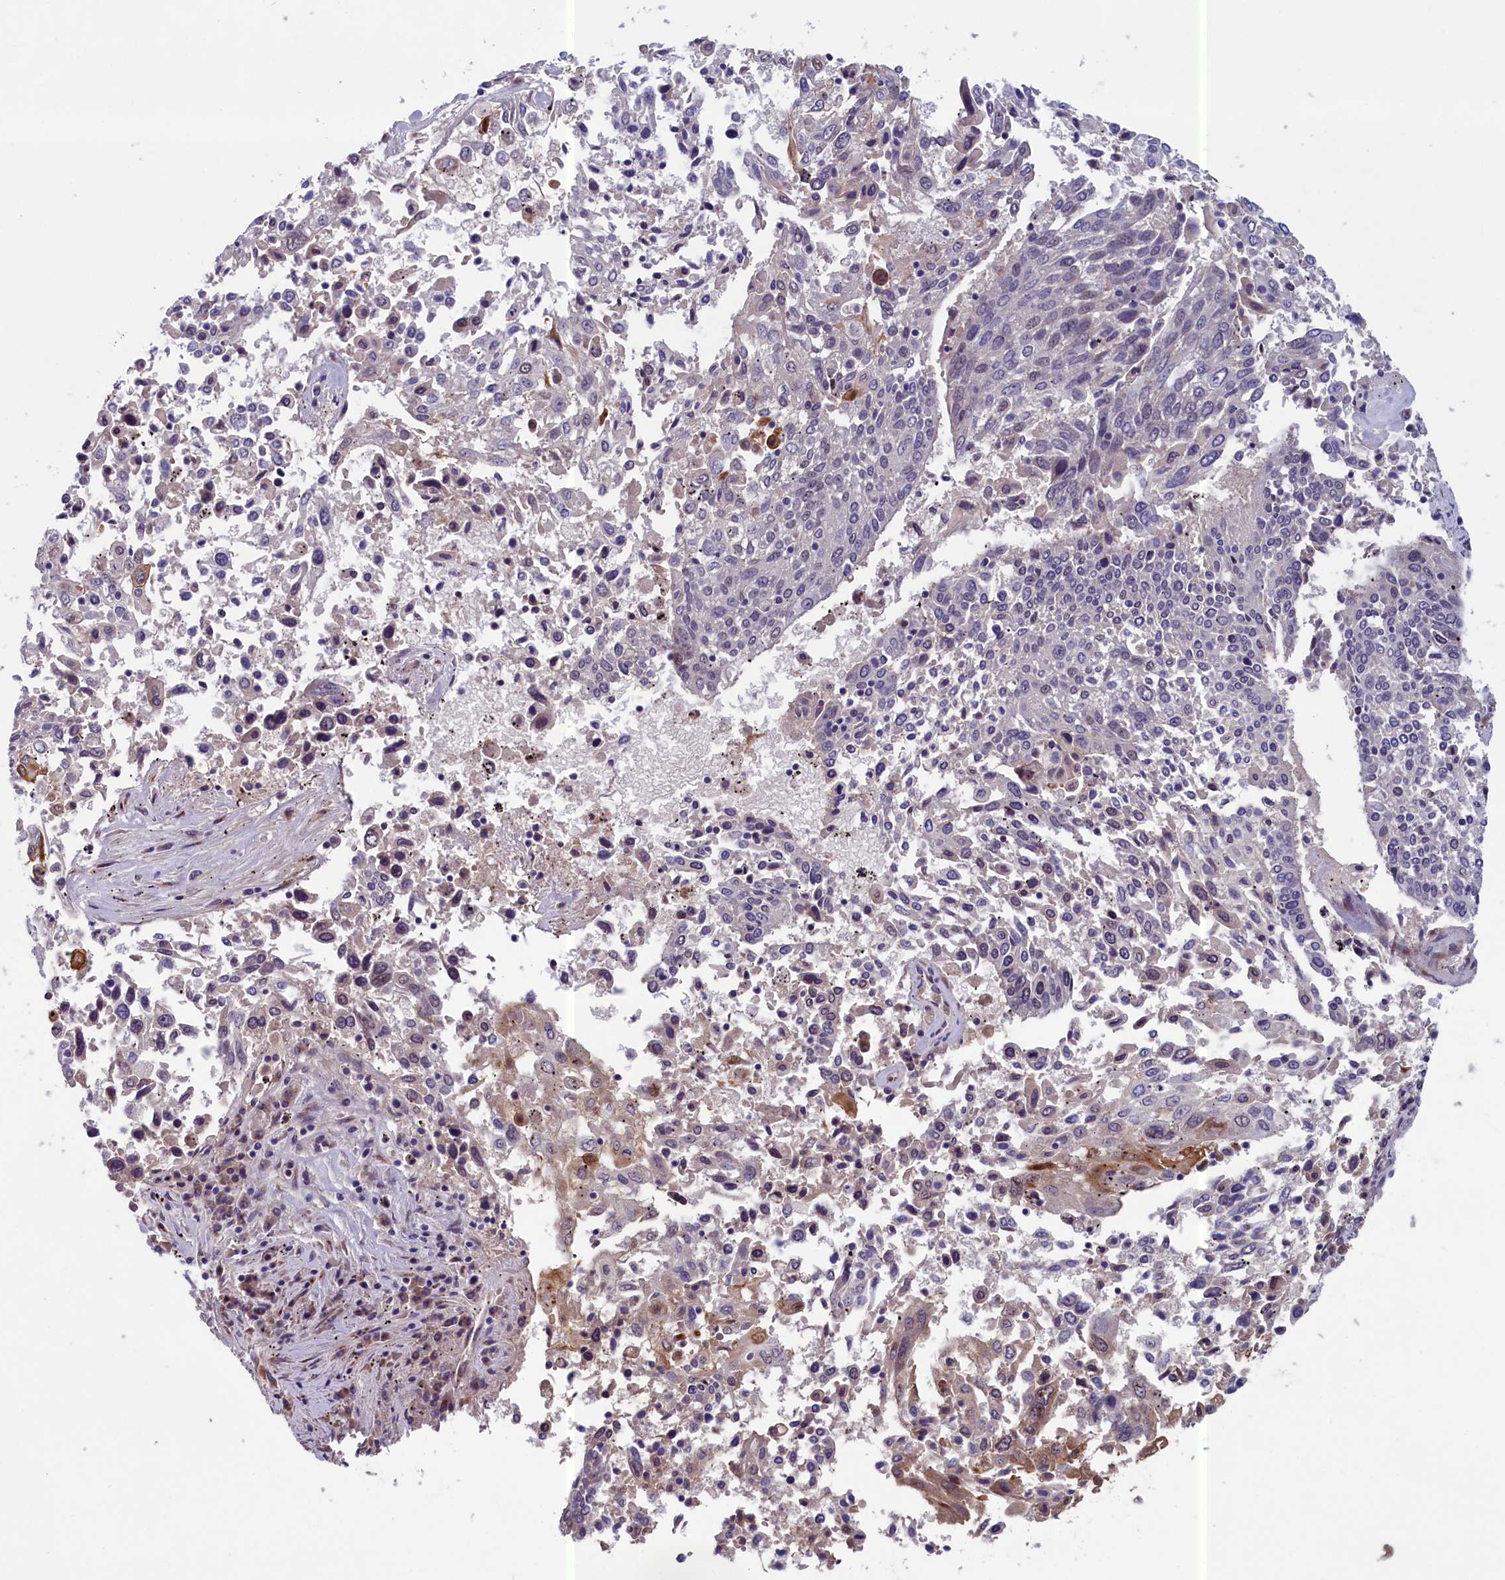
{"staining": {"intensity": "negative", "quantity": "none", "location": "none"}, "tissue": "lung cancer", "cell_type": "Tumor cells", "image_type": "cancer", "snomed": [{"axis": "morphology", "description": "Squamous cell carcinoma, NOS"}, {"axis": "topography", "description": "Lung"}], "caption": "Lung cancer (squamous cell carcinoma) was stained to show a protein in brown. There is no significant staining in tumor cells.", "gene": "LIG1", "patient": {"sex": "male", "age": 65}}